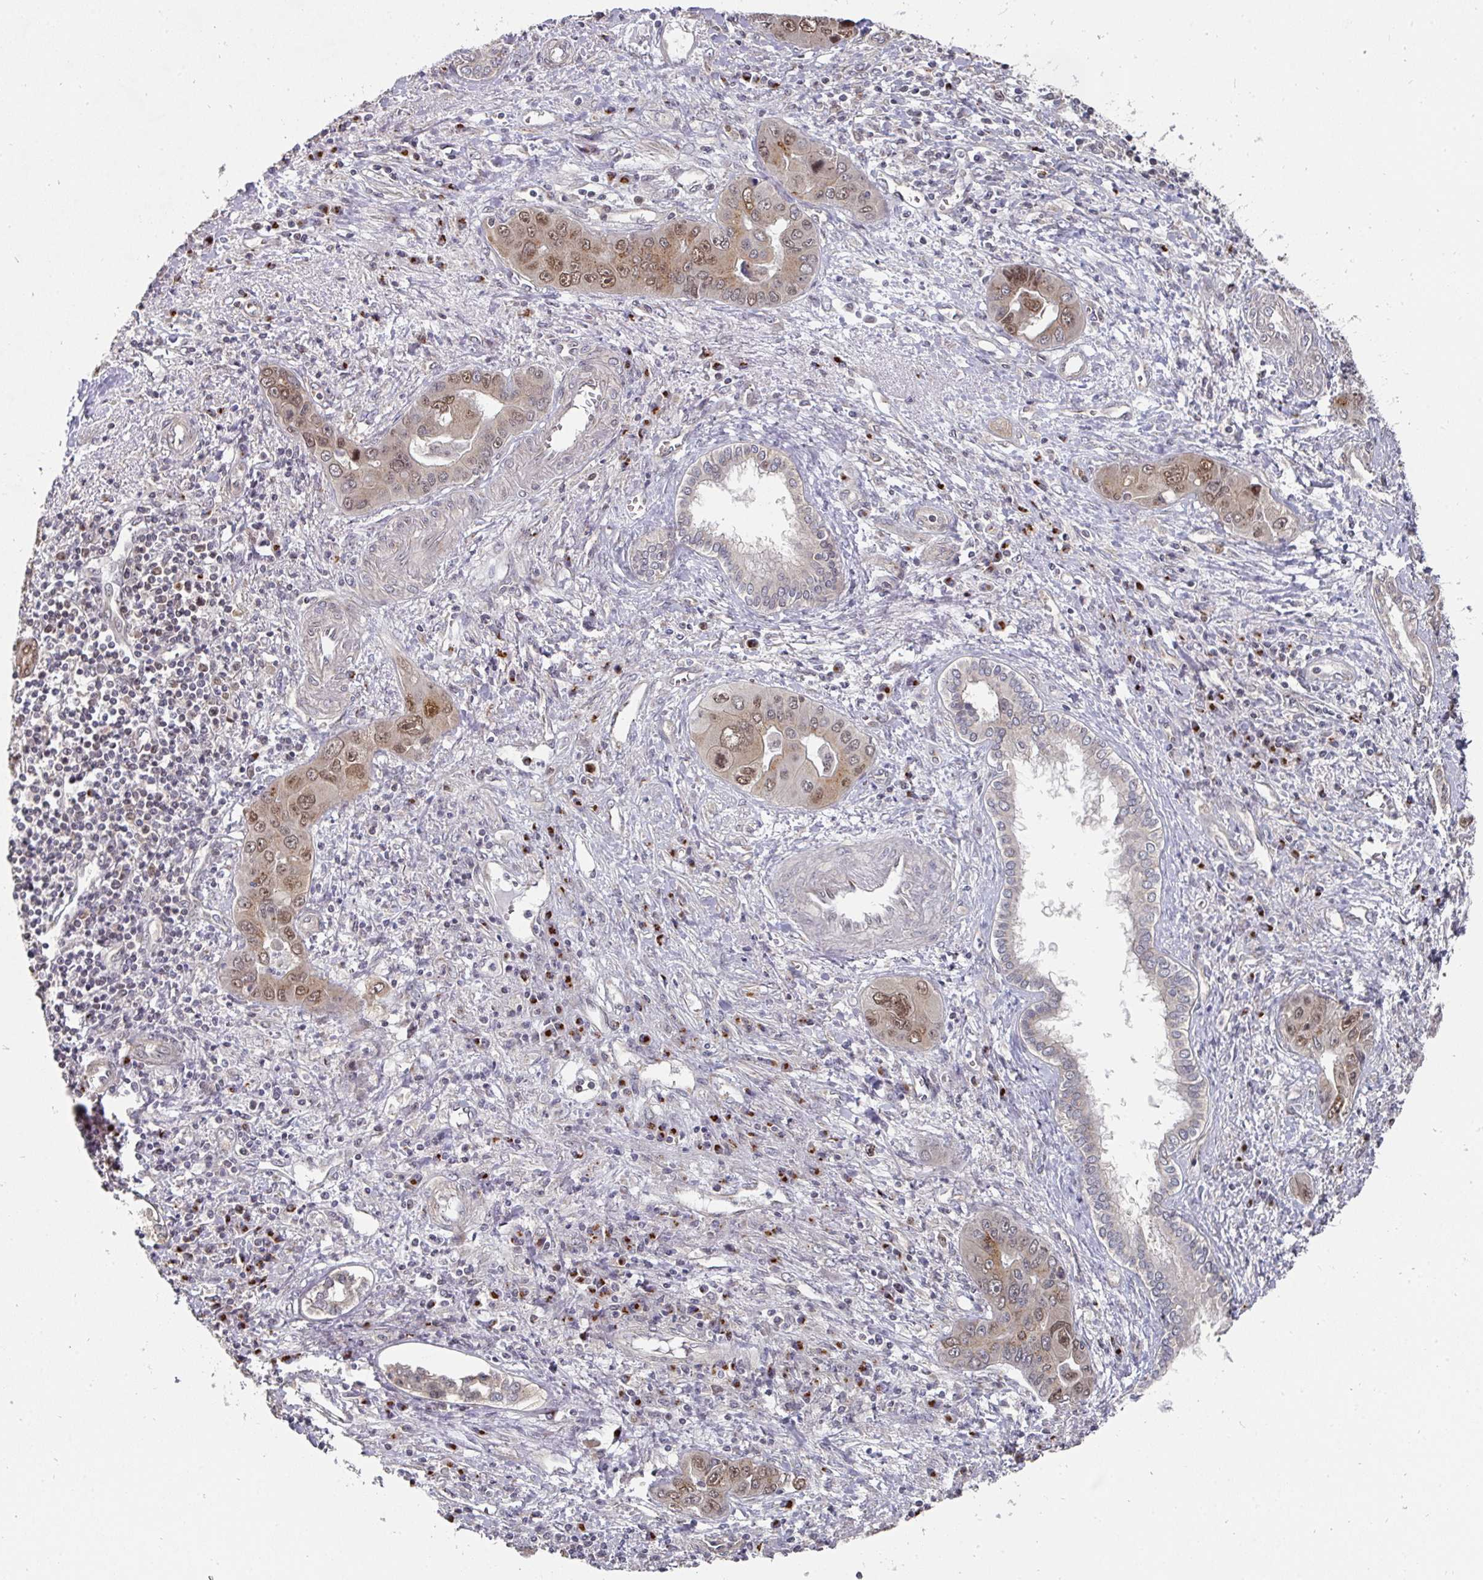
{"staining": {"intensity": "moderate", "quantity": "25%-75%", "location": "cytoplasmic/membranous,nuclear"}, "tissue": "liver cancer", "cell_type": "Tumor cells", "image_type": "cancer", "snomed": [{"axis": "morphology", "description": "Cholangiocarcinoma"}, {"axis": "topography", "description": "Liver"}], "caption": "There is medium levels of moderate cytoplasmic/membranous and nuclear staining in tumor cells of liver cholangiocarcinoma, as demonstrated by immunohistochemical staining (brown color).", "gene": "C18orf25", "patient": {"sex": "male", "age": 67}}